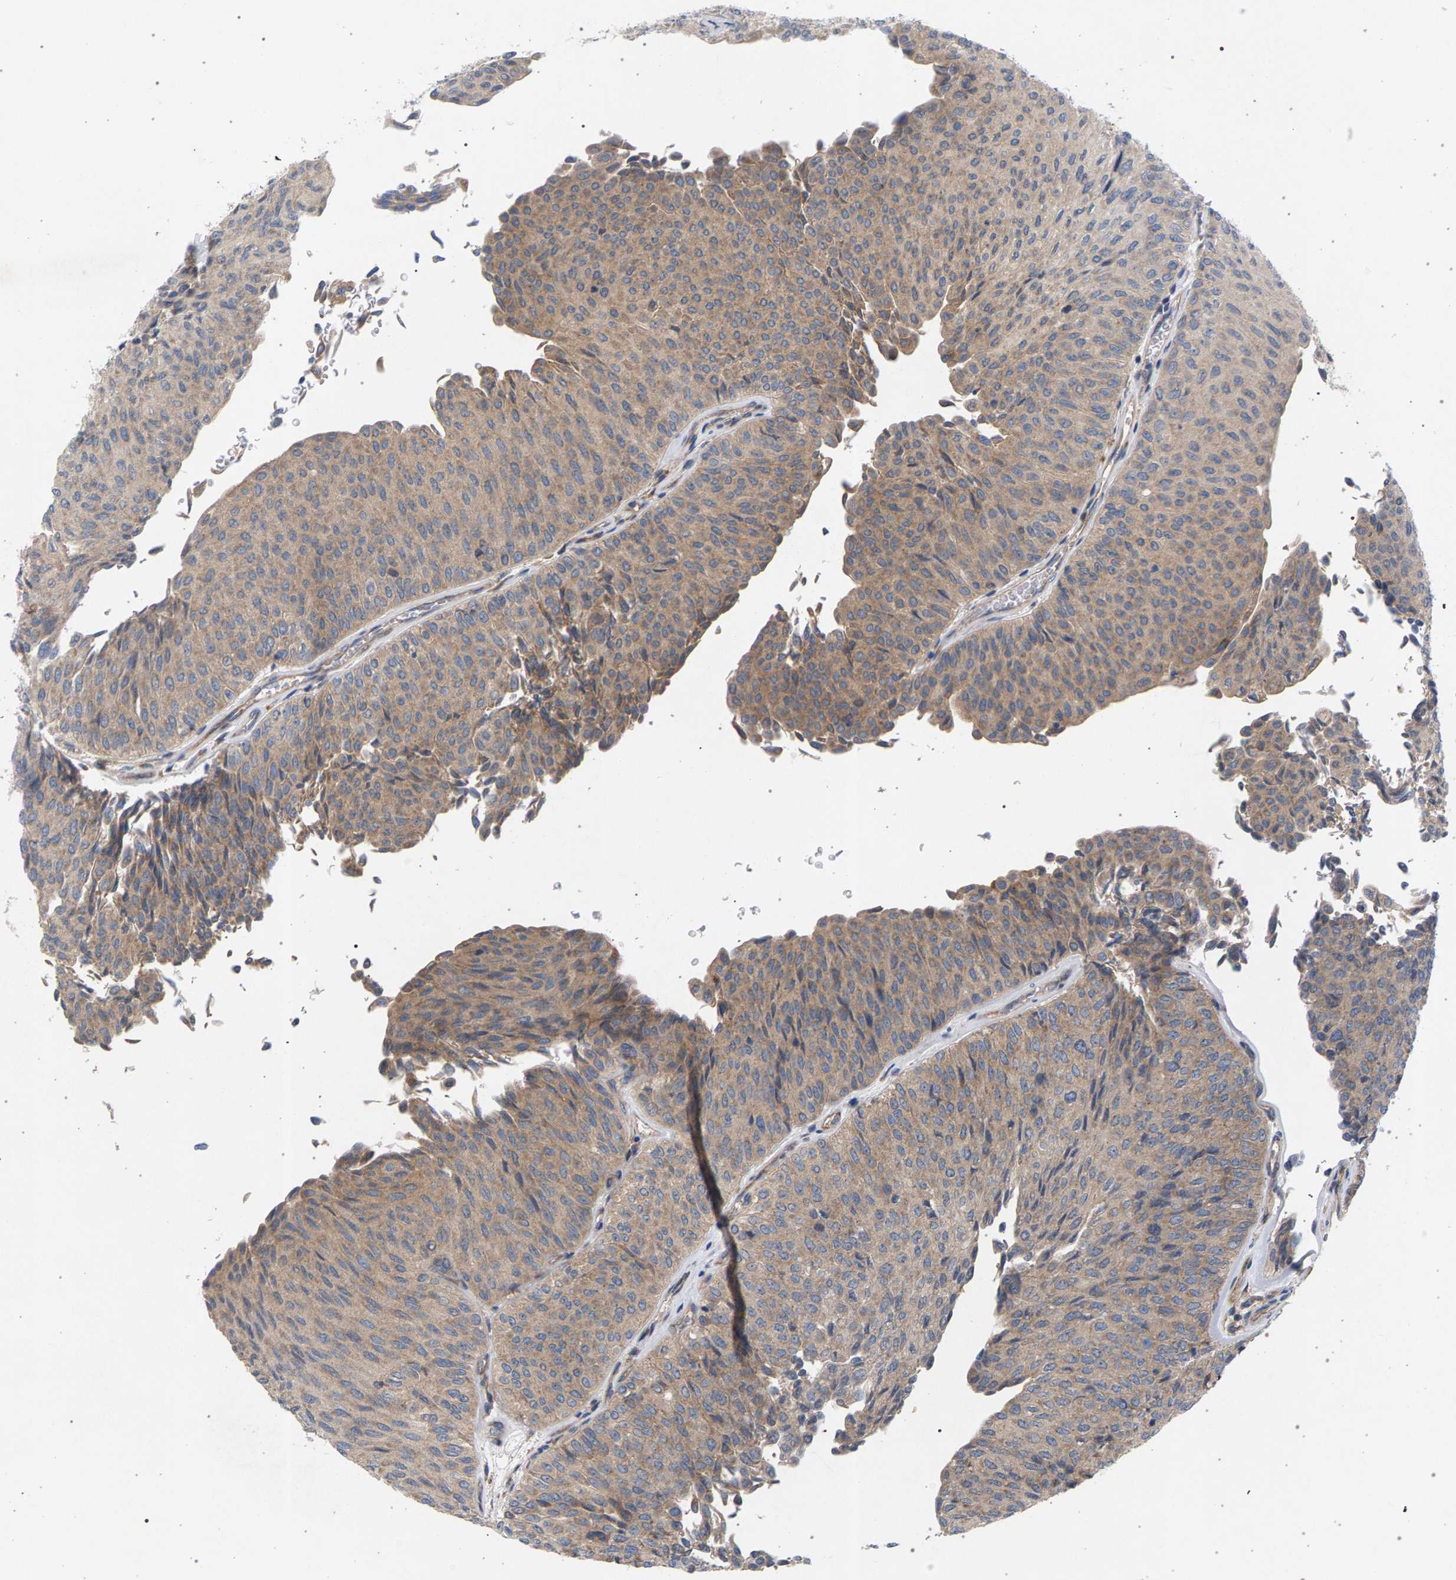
{"staining": {"intensity": "weak", "quantity": ">75%", "location": "cytoplasmic/membranous"}, "tissue": "urothelial cancer", "cell_type": "Tumor cells", "image_type": "cancer", "snomed": [{"axis": "morphology", "description": "Urothelial carcinoma, Low grade"}, {"axis": "topography", "description": "Urinary bladder"}], "caption": "High-power microscopy captured an IHC micrograph of urothelial cancer, revealing weak cytoplasmic/membranous staining in approximately >75% of tumor cells.", "gene": "MAMDC2", "patient": {"sex": "male", "age": 78}}